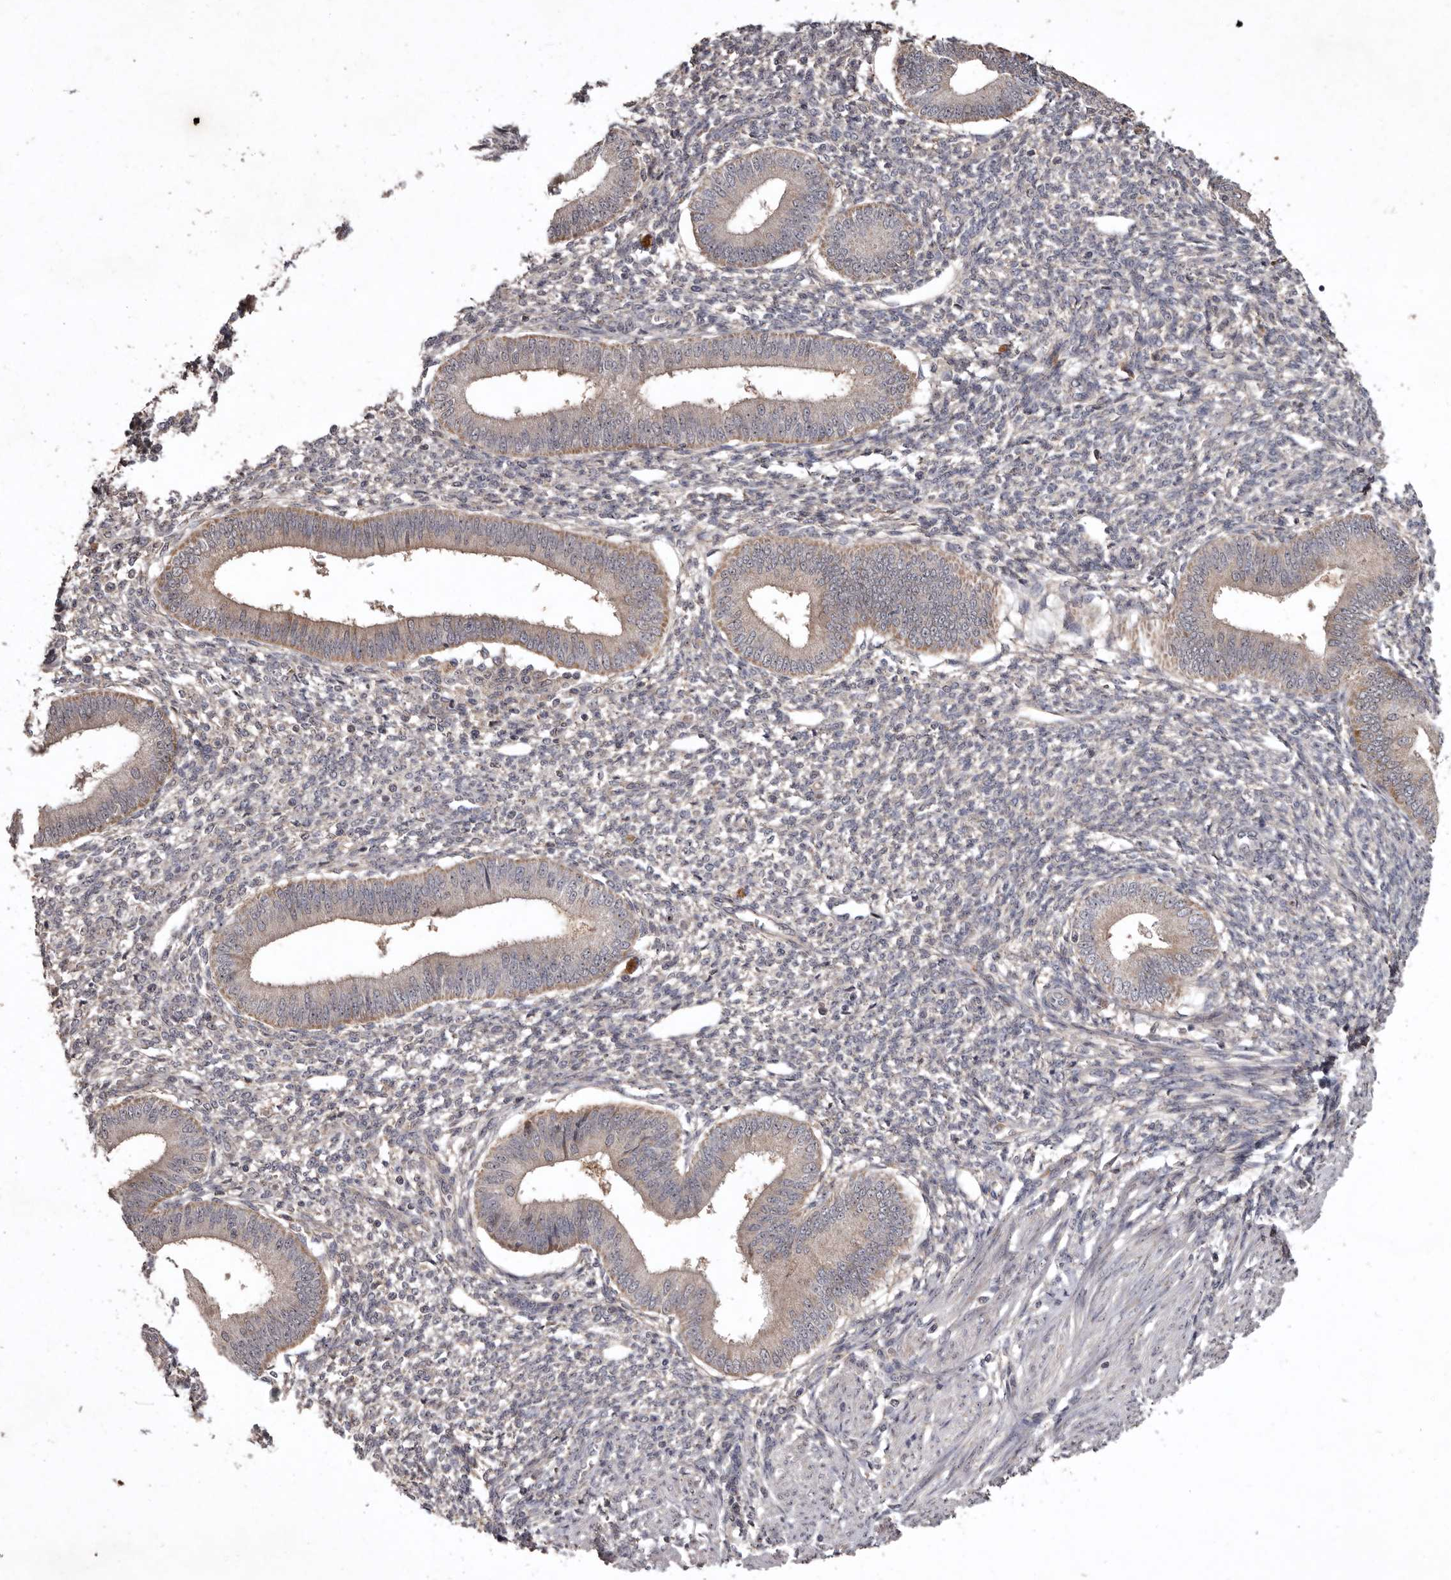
{"staining": {"intensity": "weak", "quantity": "<25%", "location": "cytoplasmic/membranous"}, "tissue": "endometrium", "cell_type": "Cells in endometrial stroma", "image_type": "normal", "snomed": [{"axis": "morphology", "description": "Normal tissue, NOS"}, {"axis": "topography", "description": "Endometrium"}], "caption": "Immunohistochemistry (IHC) histopathology image of normal endometrium stained for a protein (brown), which displays no positivity in cells in endometrial stroma. (DAB IHC with hematoxylin counter stain).", "gene": "FLAD1", "patient": {"sex": "female", "age": 46}}